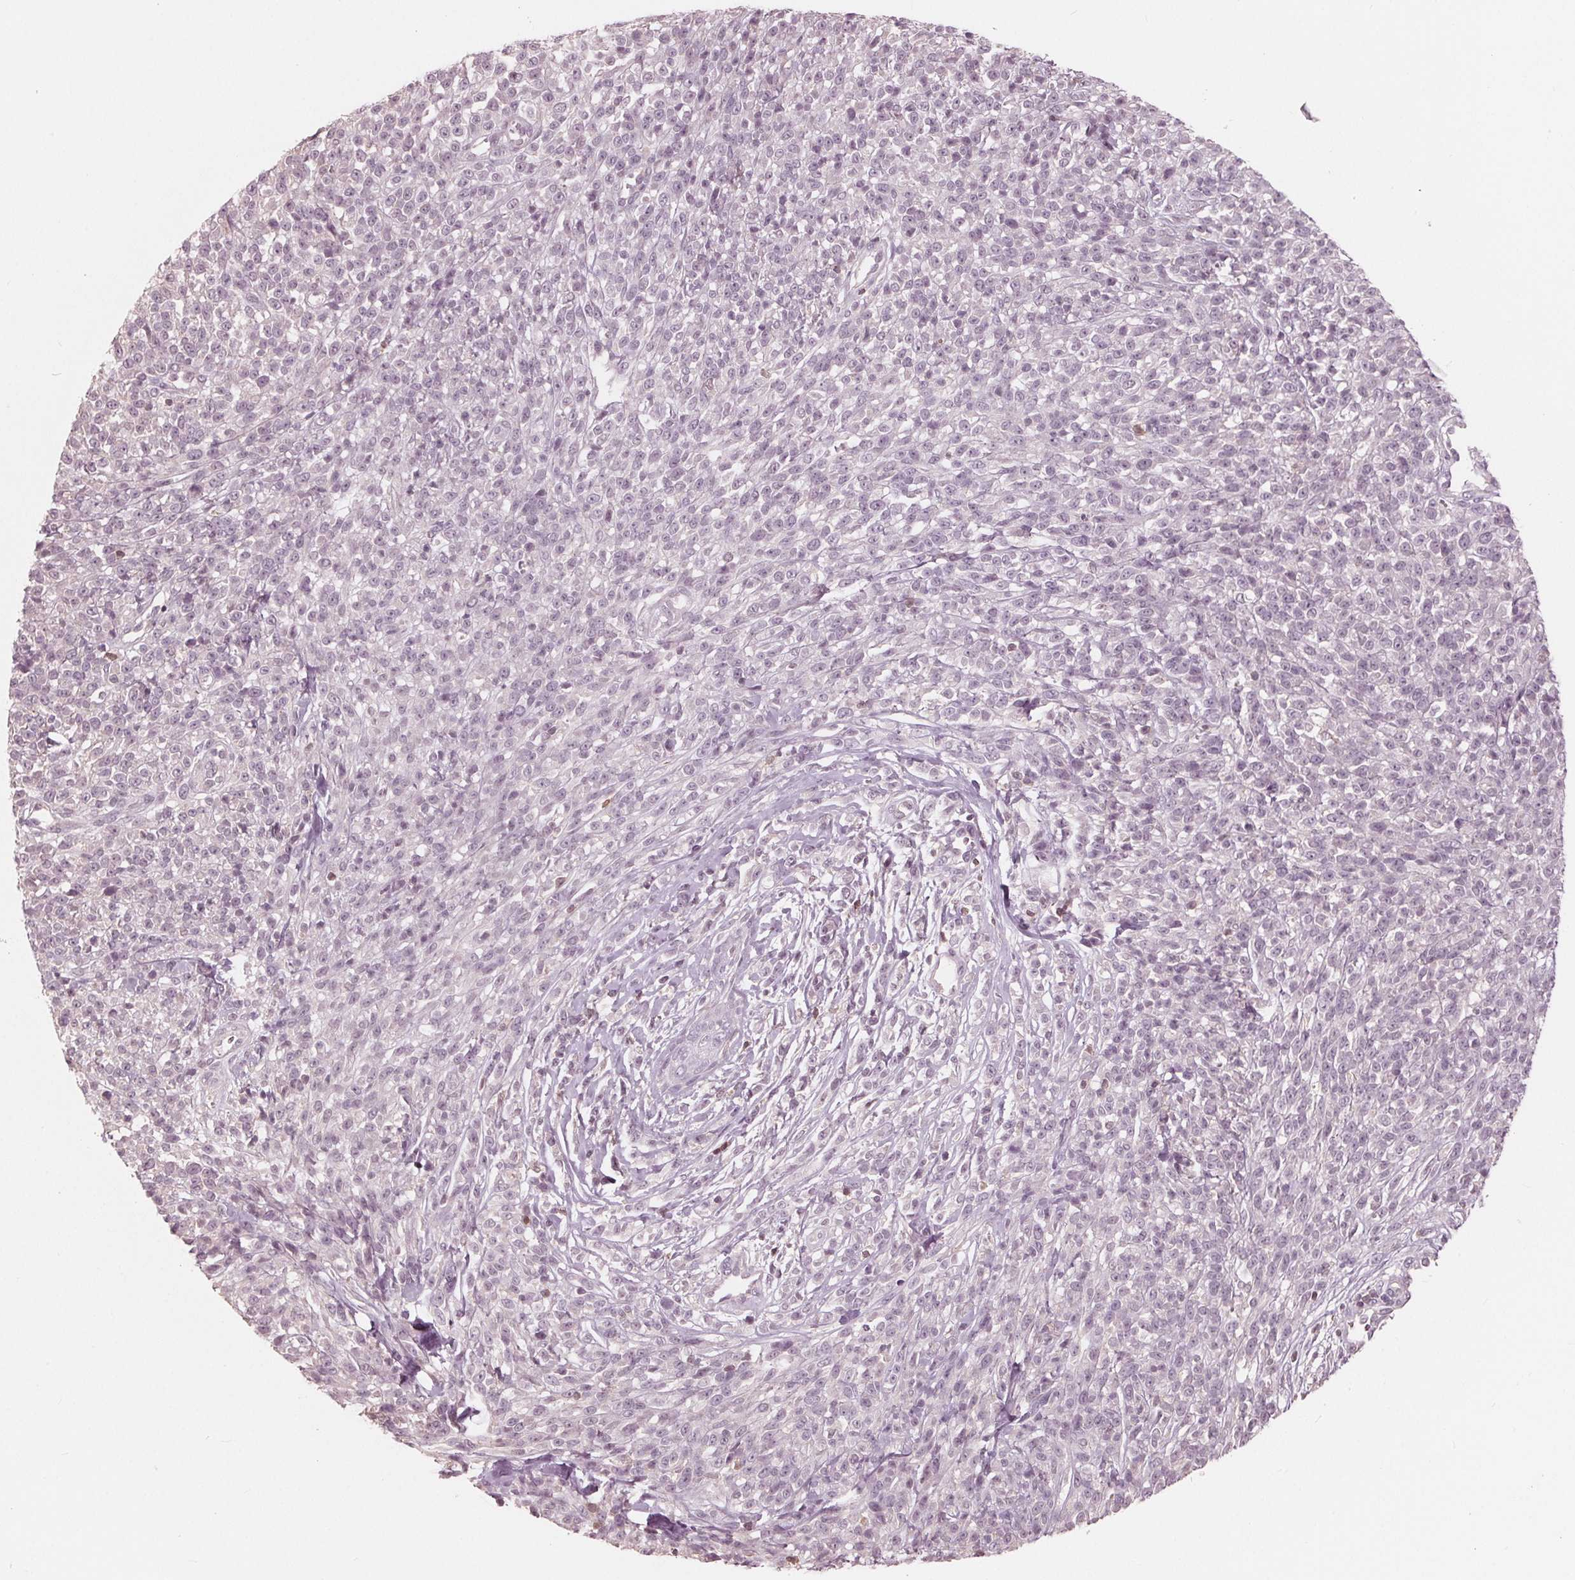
{"staining": {"intensity": "negative", "quantity": "none", "location": "none"}, "tissue": "melanoma", "cell_type": "Tumor cells", "image_type": "cancer", "snomed": [{"axis": "morphology", "description": "Malignant melanoma, NOS"}, {"axis": "topography", "description": "Skin"}, {"axis": "topography", "description": "Skin of trunk"}], "caption": "Melanoma stained for a protein using immunohistochemistry shows no expression tumor cells.", "gene": "ING3", "patient": {"sex": "male", "age": 74}}